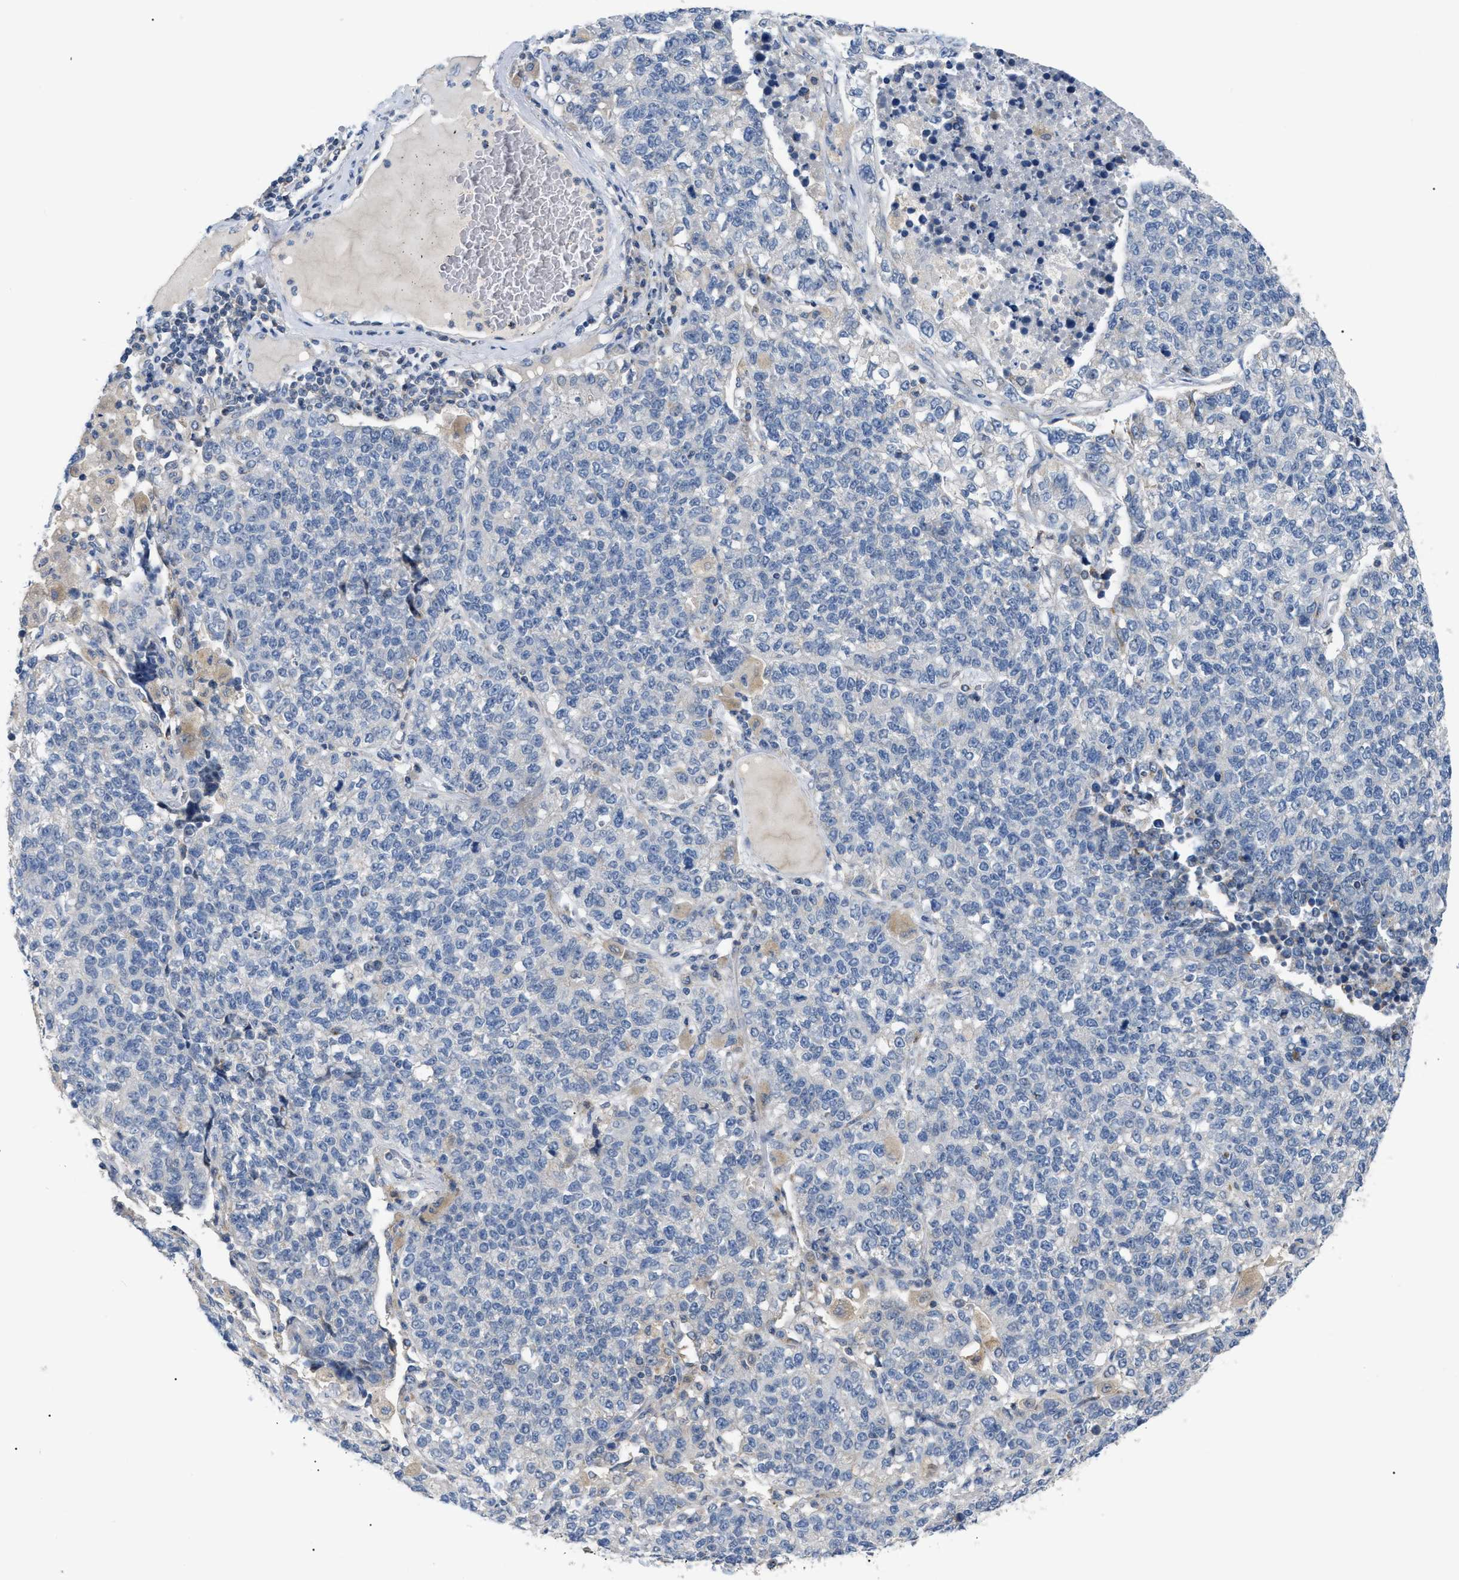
{"staining": {"intensity": "negative", "quantity": "none", "location": "none"}, "tissue": "lung cancer", "cell_type": "Tumor cells", "image_type": "cancer", "snomed": [{"axis": "morphology", "description": "Adenocarcinoma, NOS"}, {"axis": "topography", "description": "Lung"}], "caption": "Tumor cells are negative for brown protein staining in adenocarcinoma (lung).", "gene": "DHX58", "patient": {"sex": "male", "age": 49}}